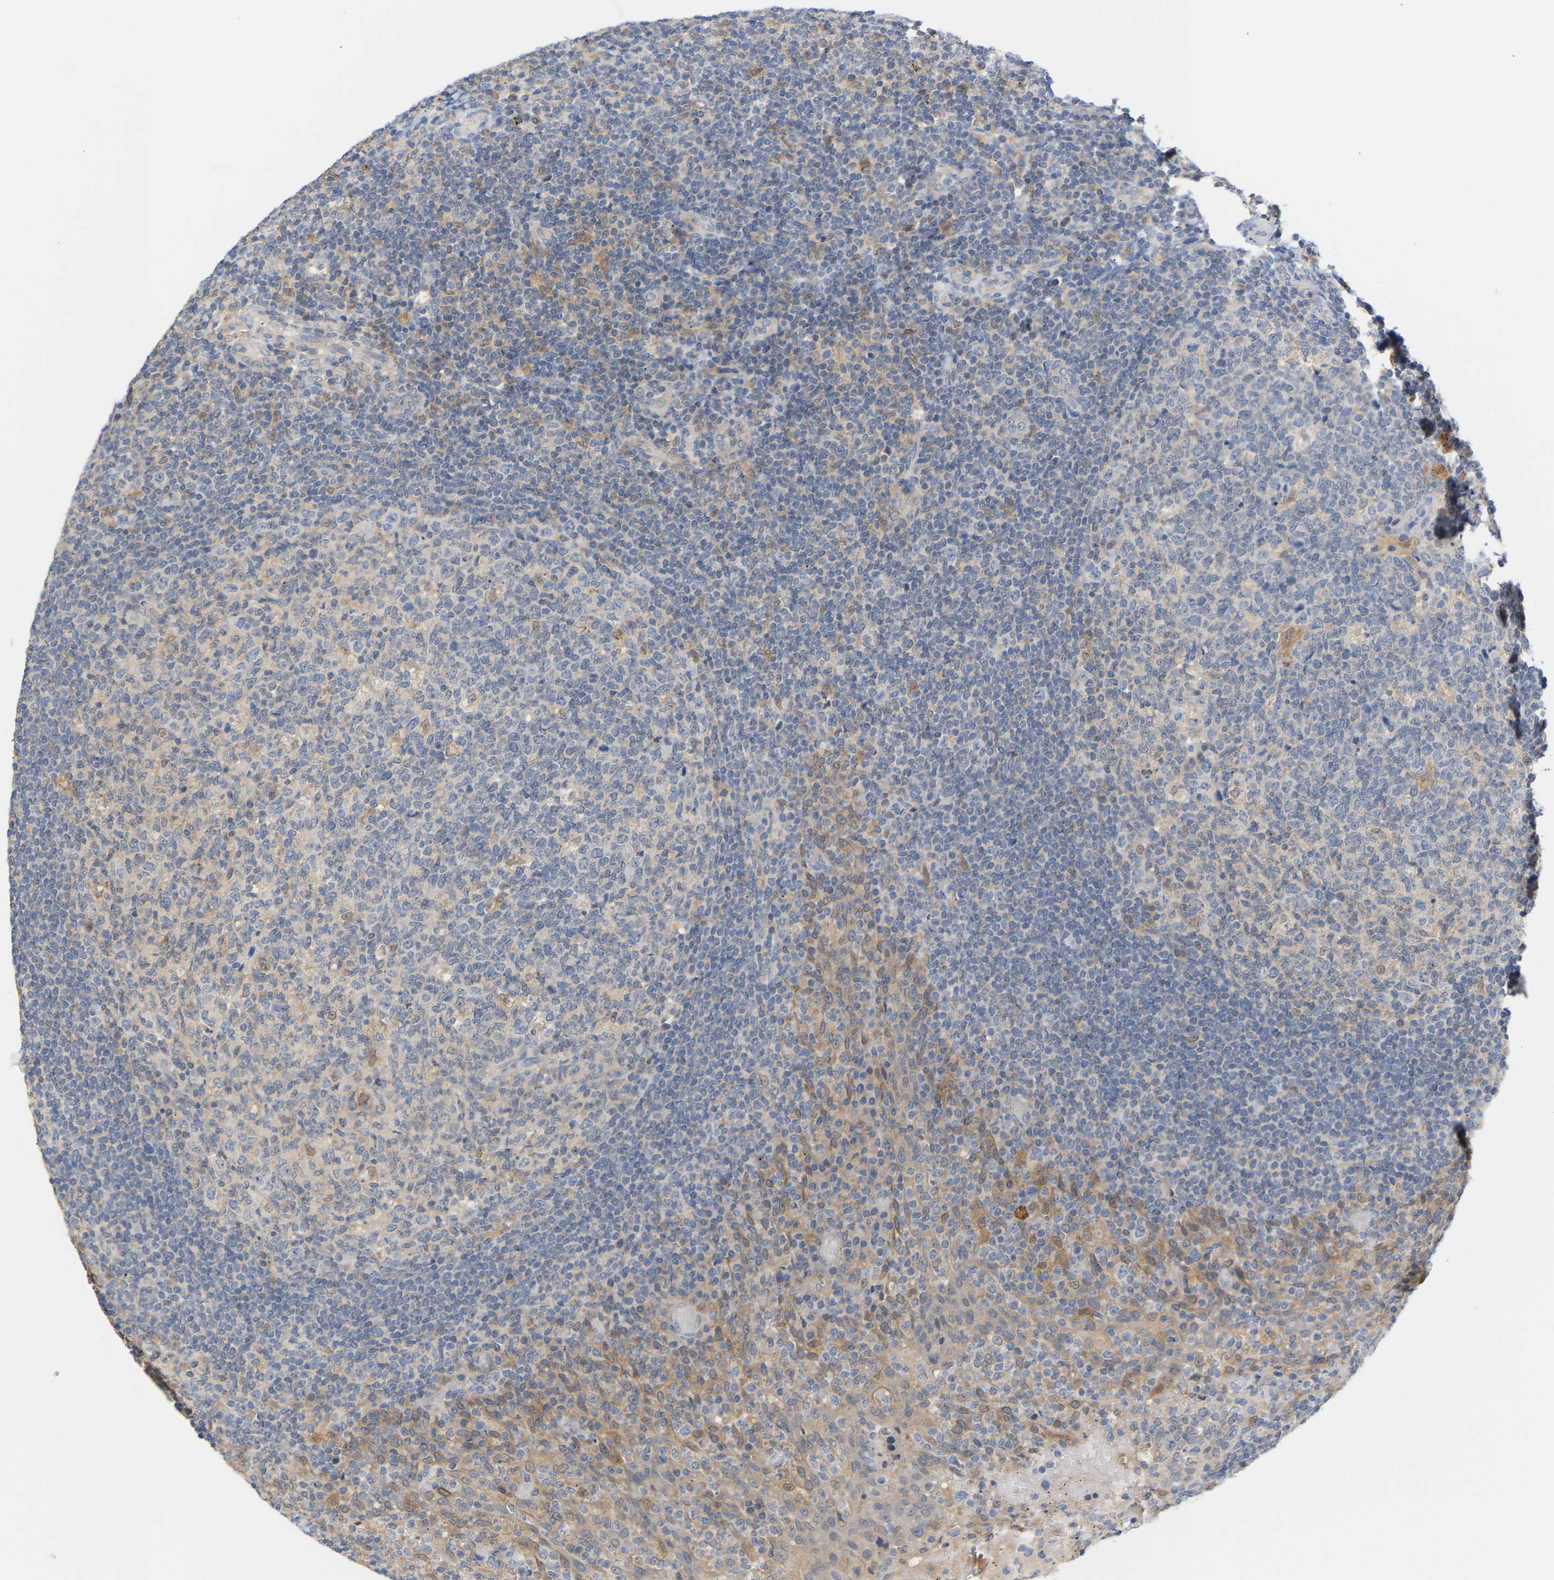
{"staining": {"intensity": "weak", "quantity": "<25%", "location": "cytoplasmic/membranous"}, "tissue": "tonsil", "cell_type": "Germinal center cells", "image_type": "normal", "snomed": [{"axis": "morphology", "description": "Normal tissue, NOS"}, {"axis": "topography", "description": "Tonsil"}], "caption": "This image is of benign tonsil stained with immunohistochemistry (IHC) to label a protein in brown with the nuclei are counter-stained blue. There is no expression in germinal center cells.", "gene": "TPMT", "patient": {"sex": "female", "age": 19}}